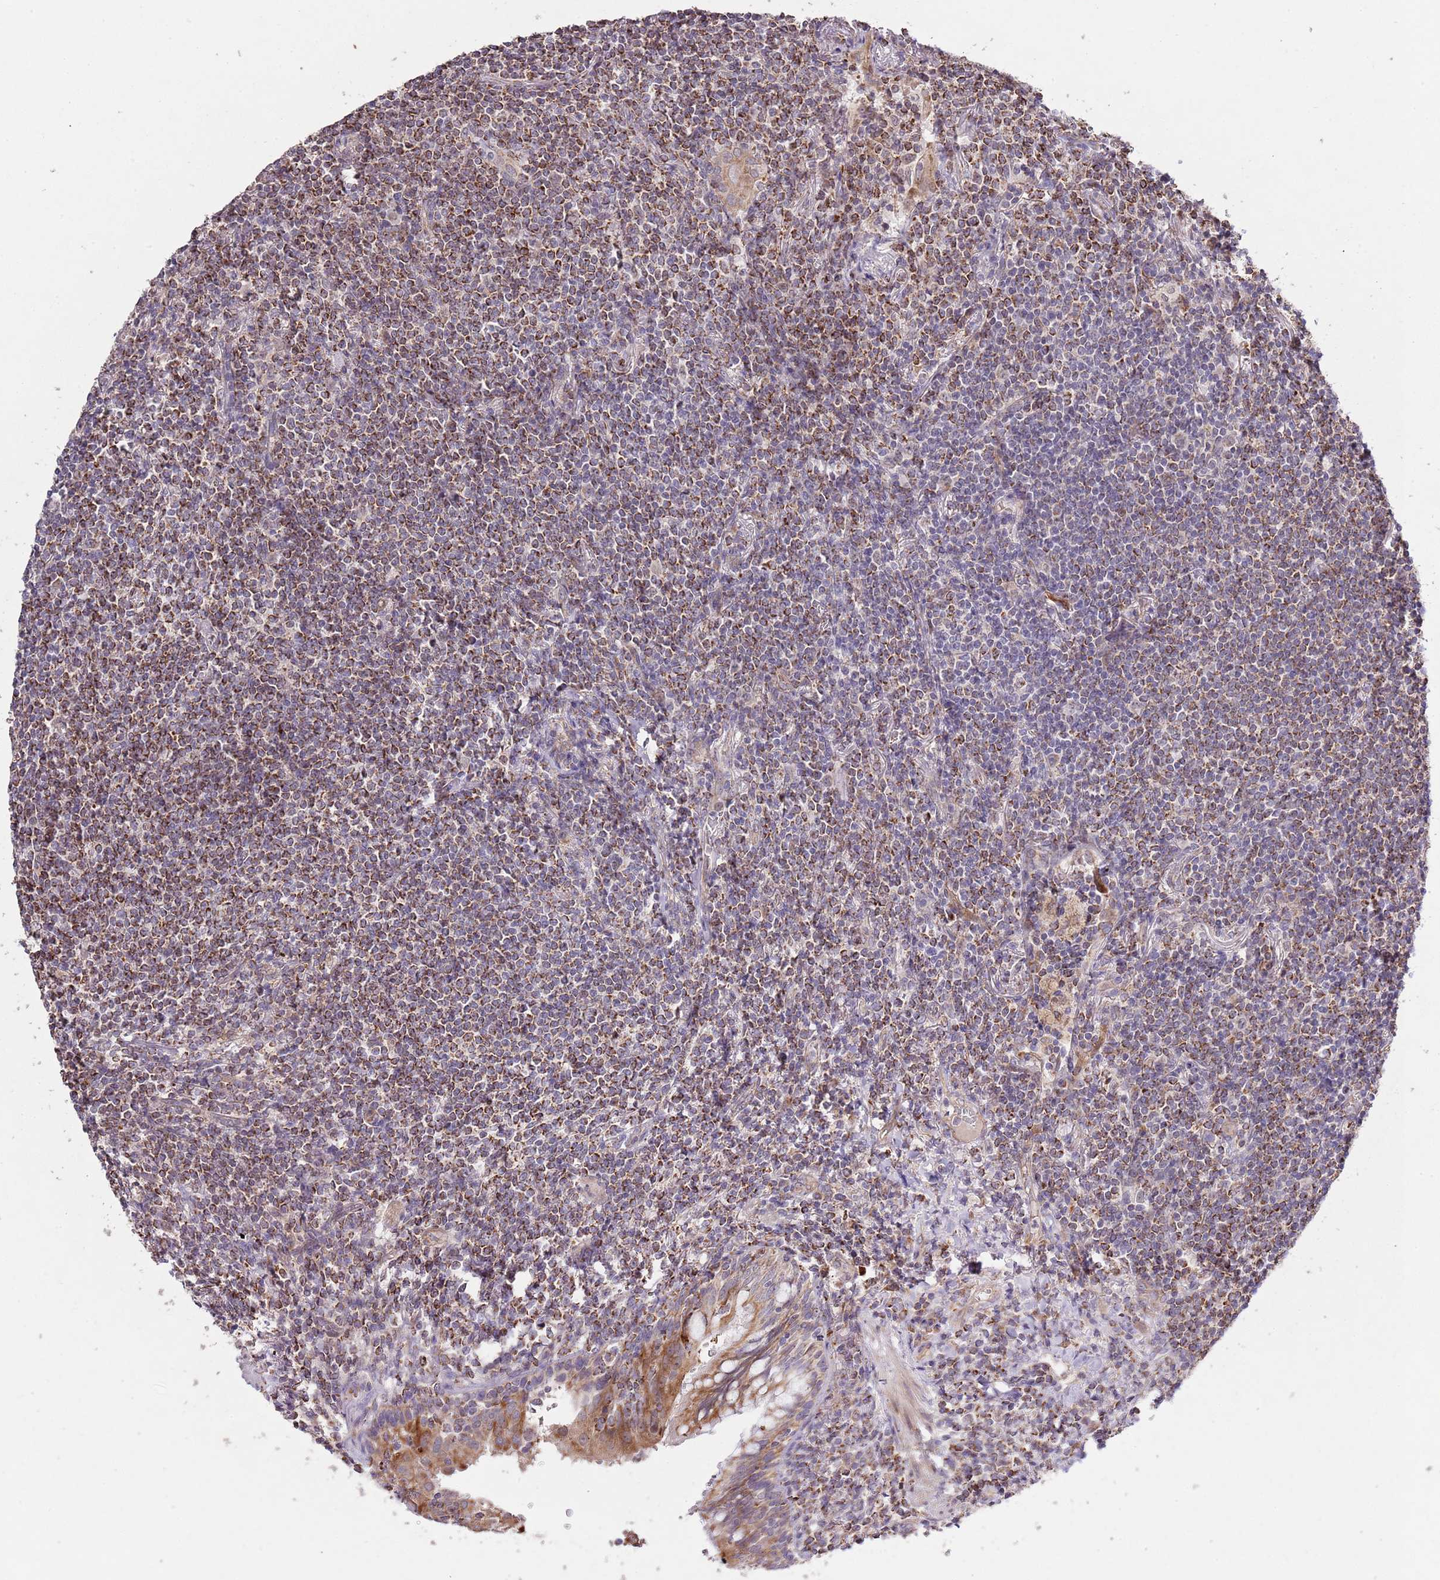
{"staining": {"intensity": "moderate", "quantity": ">75%", "location": "cytoplasmic/membranous"}, "tissue": "lymphoma", "cell_type": "Tumor cells", "image_type": "cancer", "snomed": [{"axis": "morphology", "description": "Malignant lymphoma, non-Hodgkin's type, Low grade"}, {"axis": "topography", "description": "Lung"}], "caption": "Human low-grade malignant lymphoma, non-Hodgkin's type stained with a protein marker displays moderate staining in tumor cells.", "gene": "IVD", "patient": {"sex": "female", "age": 71}}